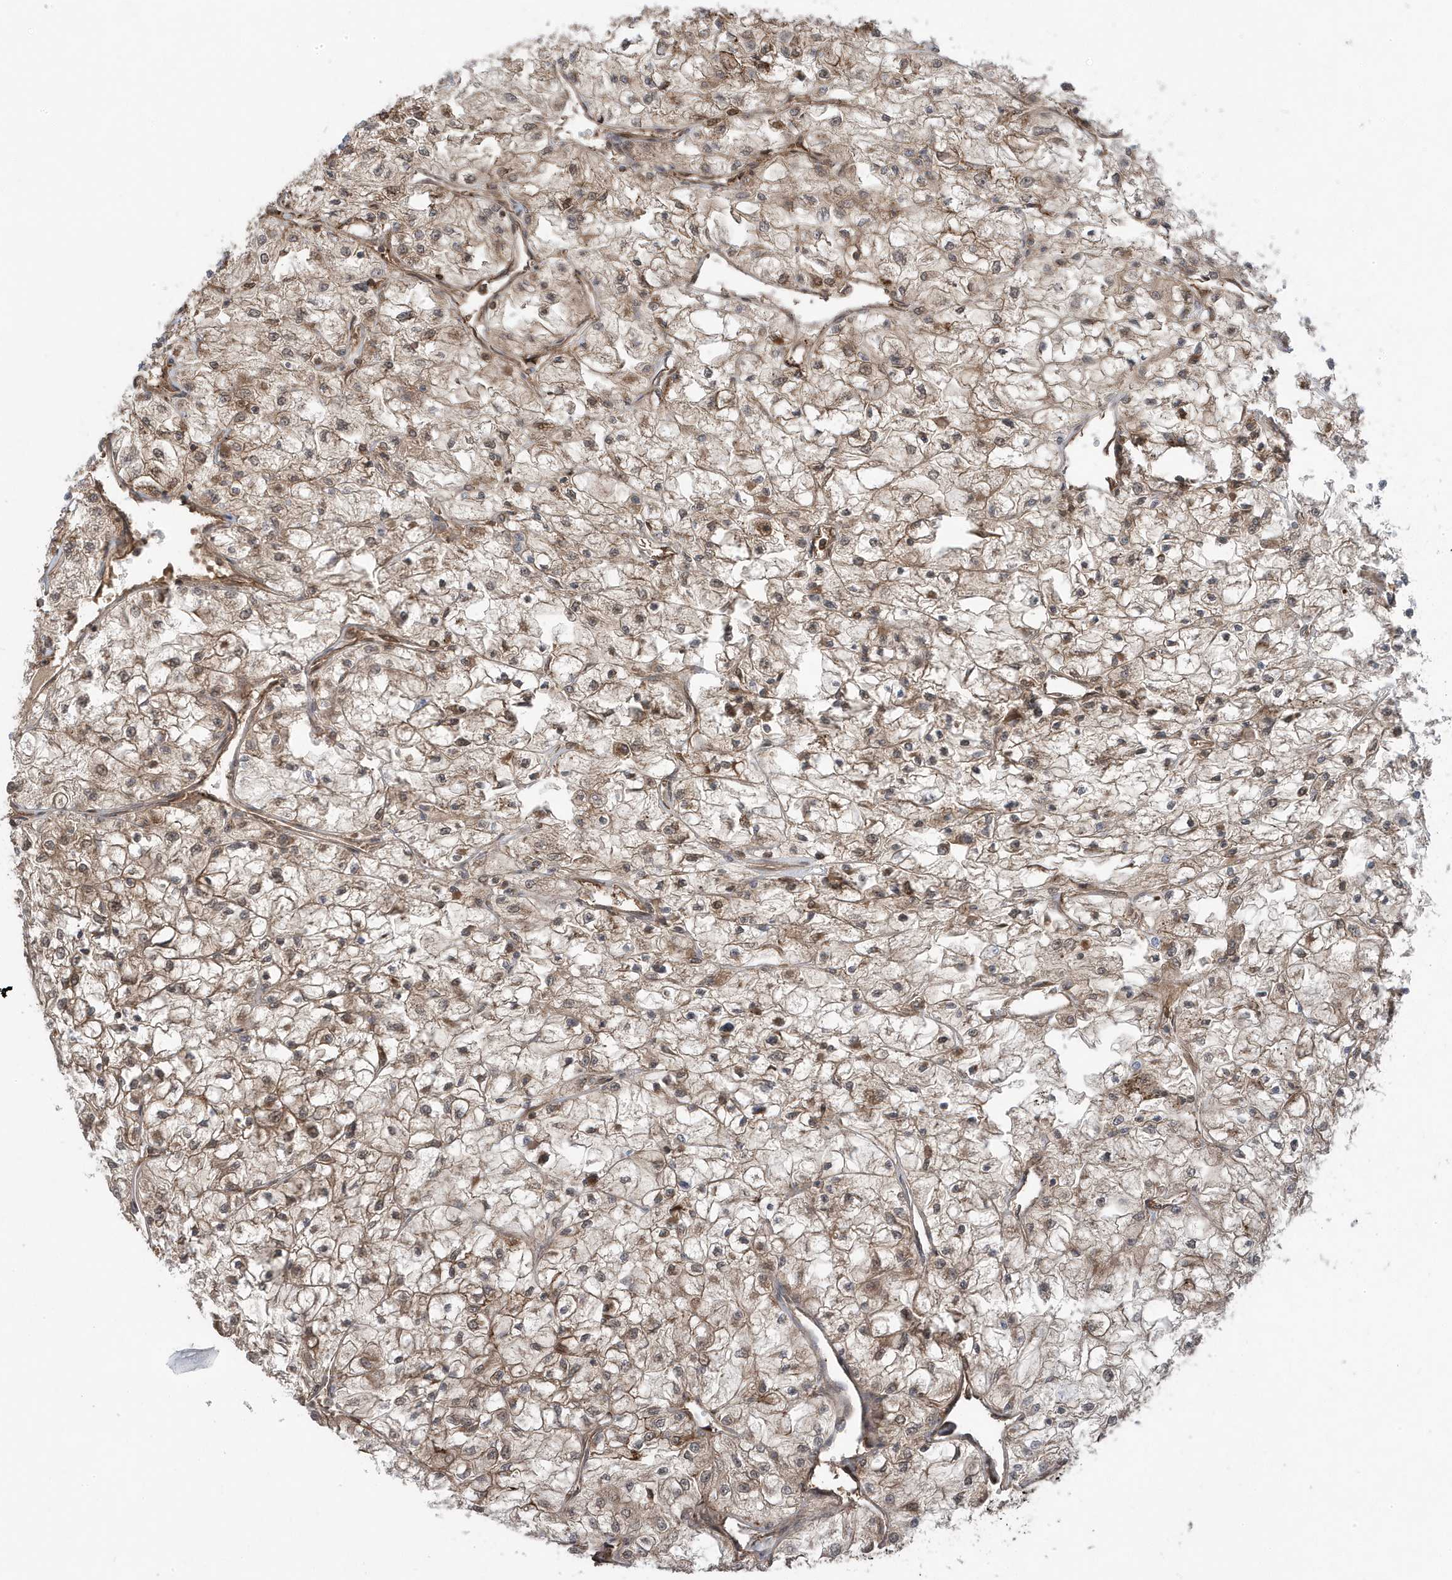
{"staining": {"intensity": "moderate", "quantity": ">75%", "location": "cytoplasmic/membranous"}, "tissue": "renal cancer", "cell_type": "Tumor cells", "image_type": "cancer", "snomed": [{"axis": "morphology", "description": "Adenocarcinoma, NOS"}, {"axis": "topography", "description": "Kidney"}], "caption": "Immunohistochemical staining of human renal cancer displays medium levels of moderate cytoplasmic/membranous protein expression in about >75% of tumor cells.", "gene": "MAPK1IP1L", "patient": {"sex": "male", "age": 80}}